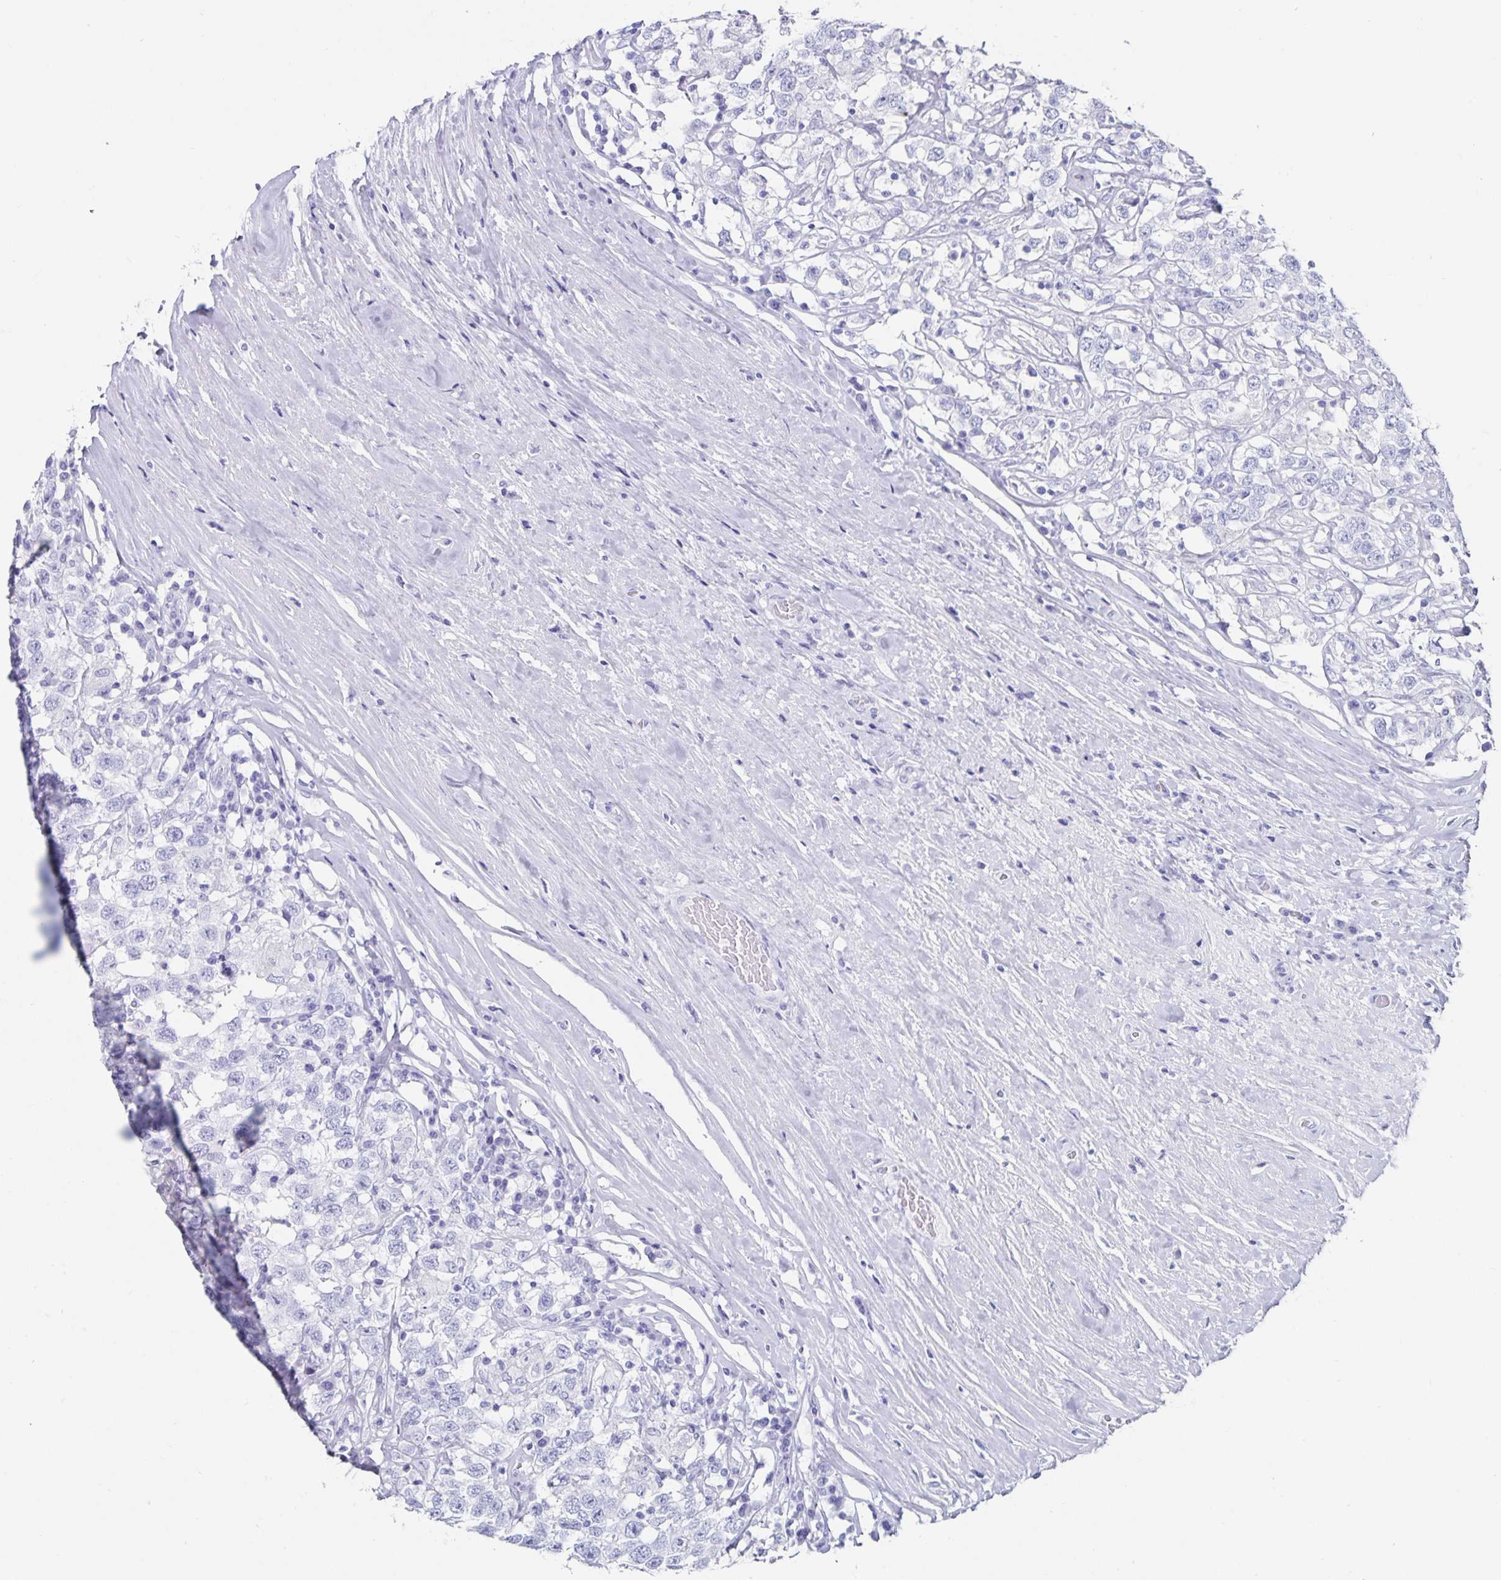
{"staining": {"intensity": "negative", "quantity": "none", "location": "none"}, "tissue": "testis cancer", "cell_type": "Tumor cells", "image_type": "cancer", "snomed": [{"axis": "morphology", "description": "Seminoma, NOS"}, {"axis": "topography", "description": "Testis"}], "caption": "IHC image of neoplastic tissue: human testis cancer (seminoma) stained with DAB (3,3'-diaminobenzidine) demonstrates no significant protein staining in tumor cells. The staining is performed using DAB brown chromogen with nuclei counter-stained in using hematoxylin.", "gene": "C19orf73", "patient": {"sex": "male", "age": 41}}